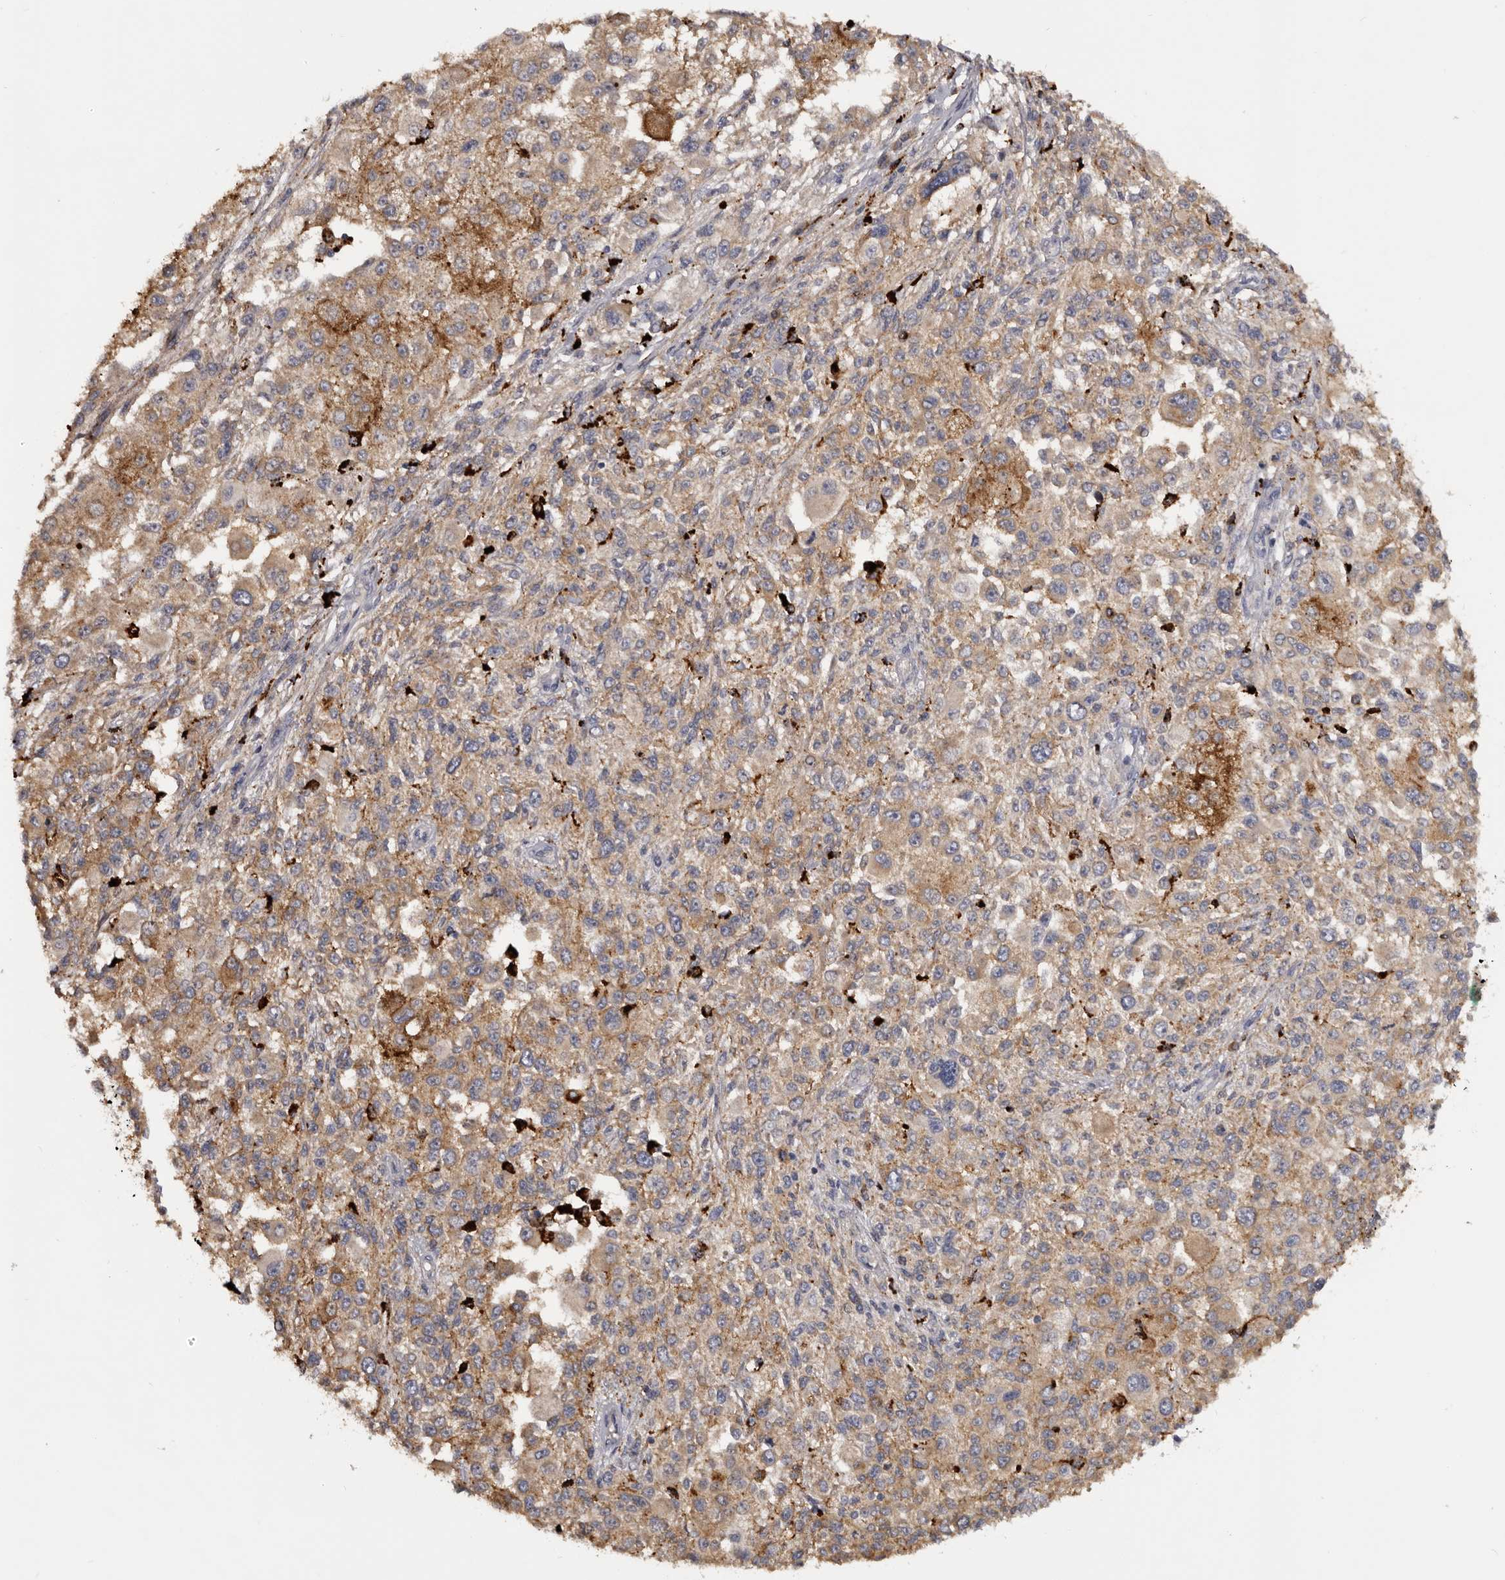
{"staining": {"intensity": "moderate", "quantity": ">75%", "location": "cytoplasmic/membranous"}, "tissue": "melanoma", "cell_type": "Tumor cells", "image_type": "cancer", "snomed": [{"axis": "morphology", "description": "Necrosis, NOS"}, {"axis": "morphology", "description": "Malignant melanoma, NOS"}, {"axis": "topography", "description": "Skin"}], "caption": "Melanoma was stained to show a protein in brown. There is medium levels of moderate cytoplasmic/membranous positivity in approximately >75% of tumor cells.", "gene": "DAP", "patient": {"sex": "female", "age": 87}}